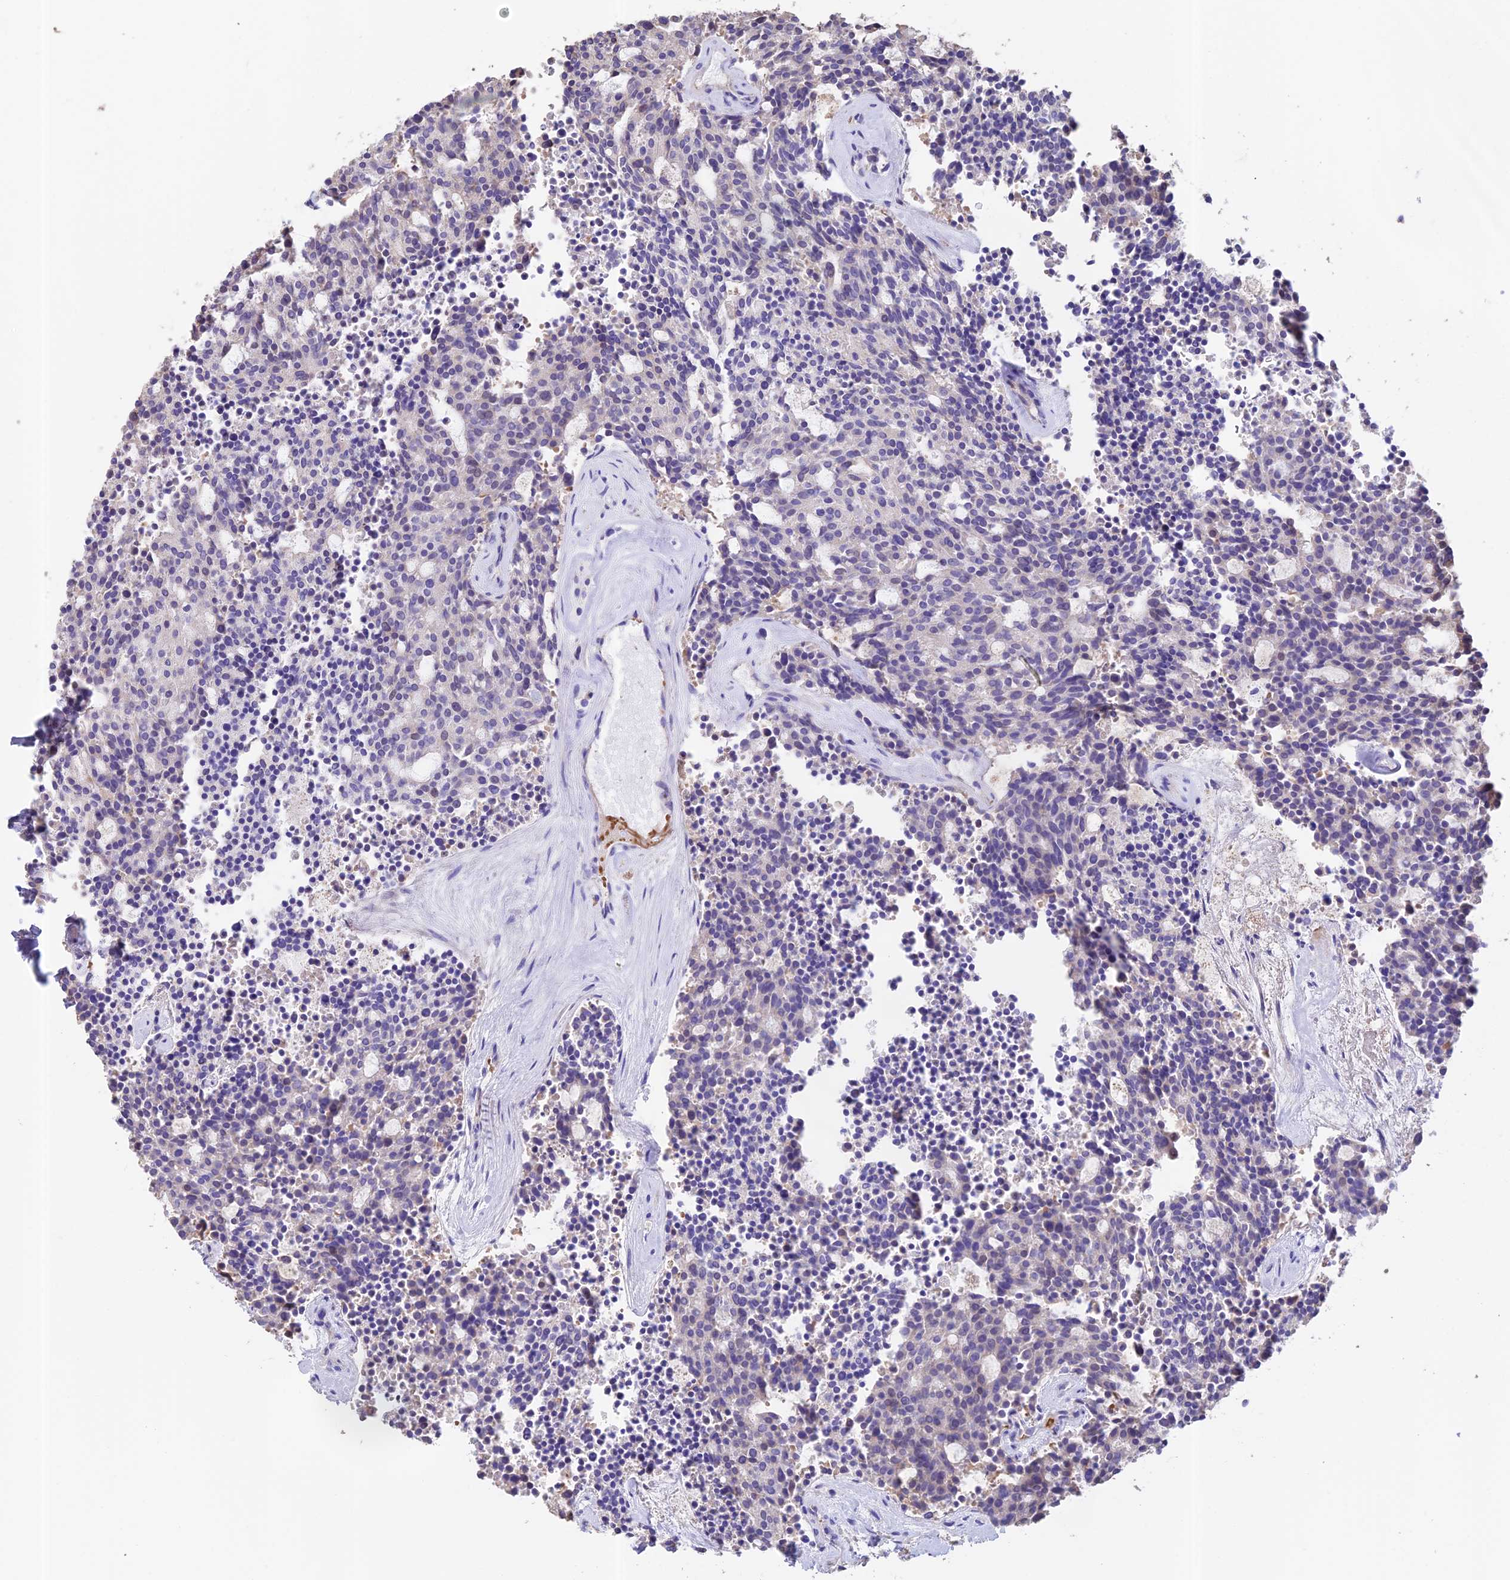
{"staining": {"intensity": "negative", "quantity": "none", "location": "none"}, "tissue": "carcinoid", "cell_type": "Tumor cells", "image_type": "cancer", "snomed": [{"axis": "morphology", "description": "Carcinoid, malignant, NOS"}, {"axis": "topography", "description": "Pancreas"}], "caption": "A photomicrograph of carcinoid stained for a protein shows no brown staining in tumor cells.", "gene": "EMC3", "patient": {"sex": "female", "age": 54}}